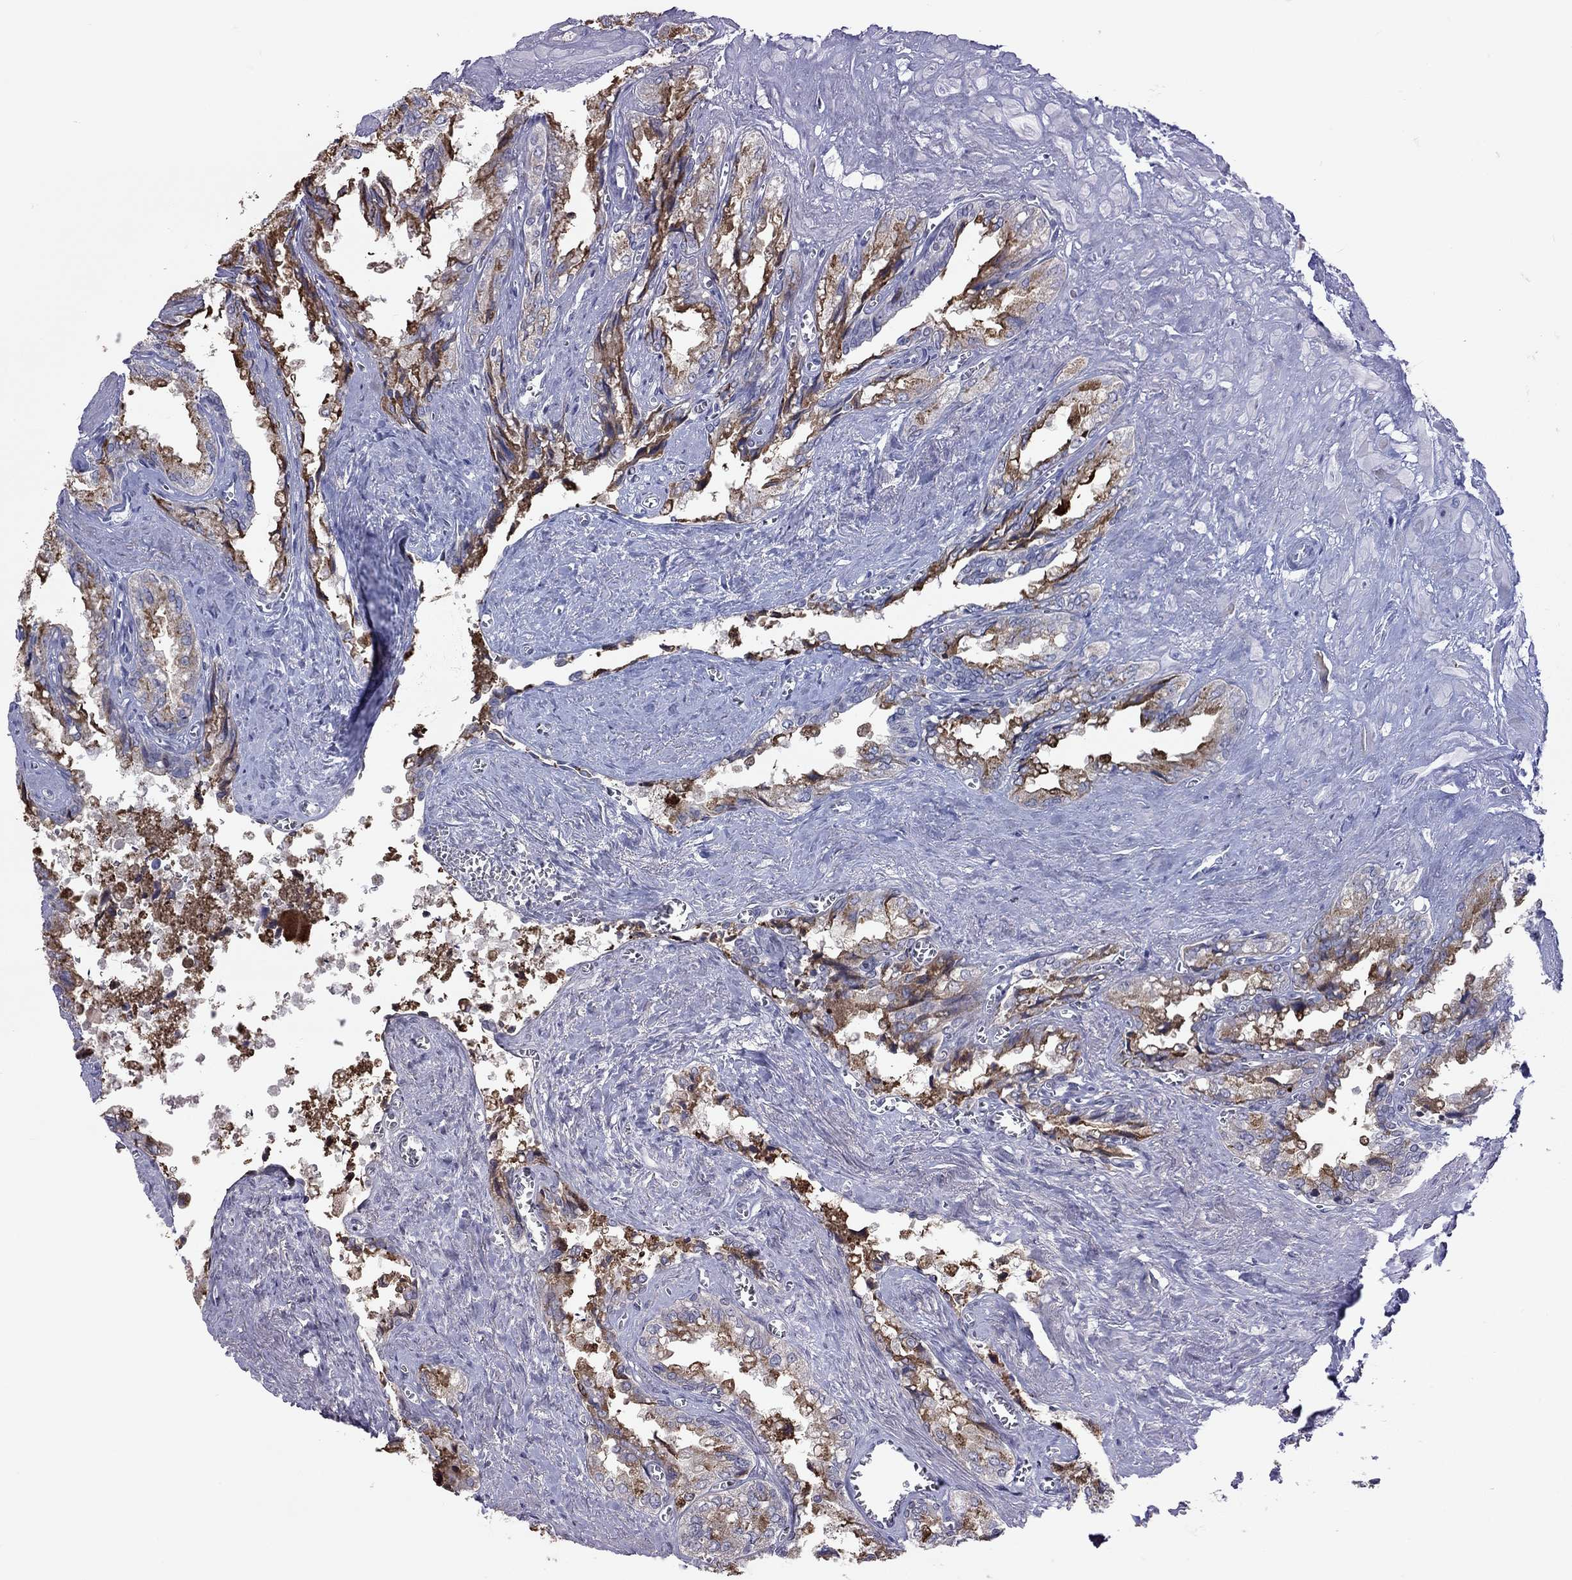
{"staining": {"intensity": "strong", "quantity": "25%-75%", "location": "cytoplasmic/membranous"}, "tissue": "seminal vesicle", "cell_type": "Glandular cells", "image_type": "normal", "snomed": [{"axis": "morphology", "description": "Normal tissue, NOS"}, {"axis": "topography", "description": "Seminal veicle"}], "caption": "High-magnification brightfield microscopy of benign seminal vesicle stained with DAB (3,3'-diaminobenzidine) (brown) and counterstained with hematoxylin (blue). glandular cells exhibit strong cytoplasmic/membranous staining is appreciated in approximately25%-75% of cells.", "gene": "PPP1R3A", "patient": {"sex": "male", "age": 67}}